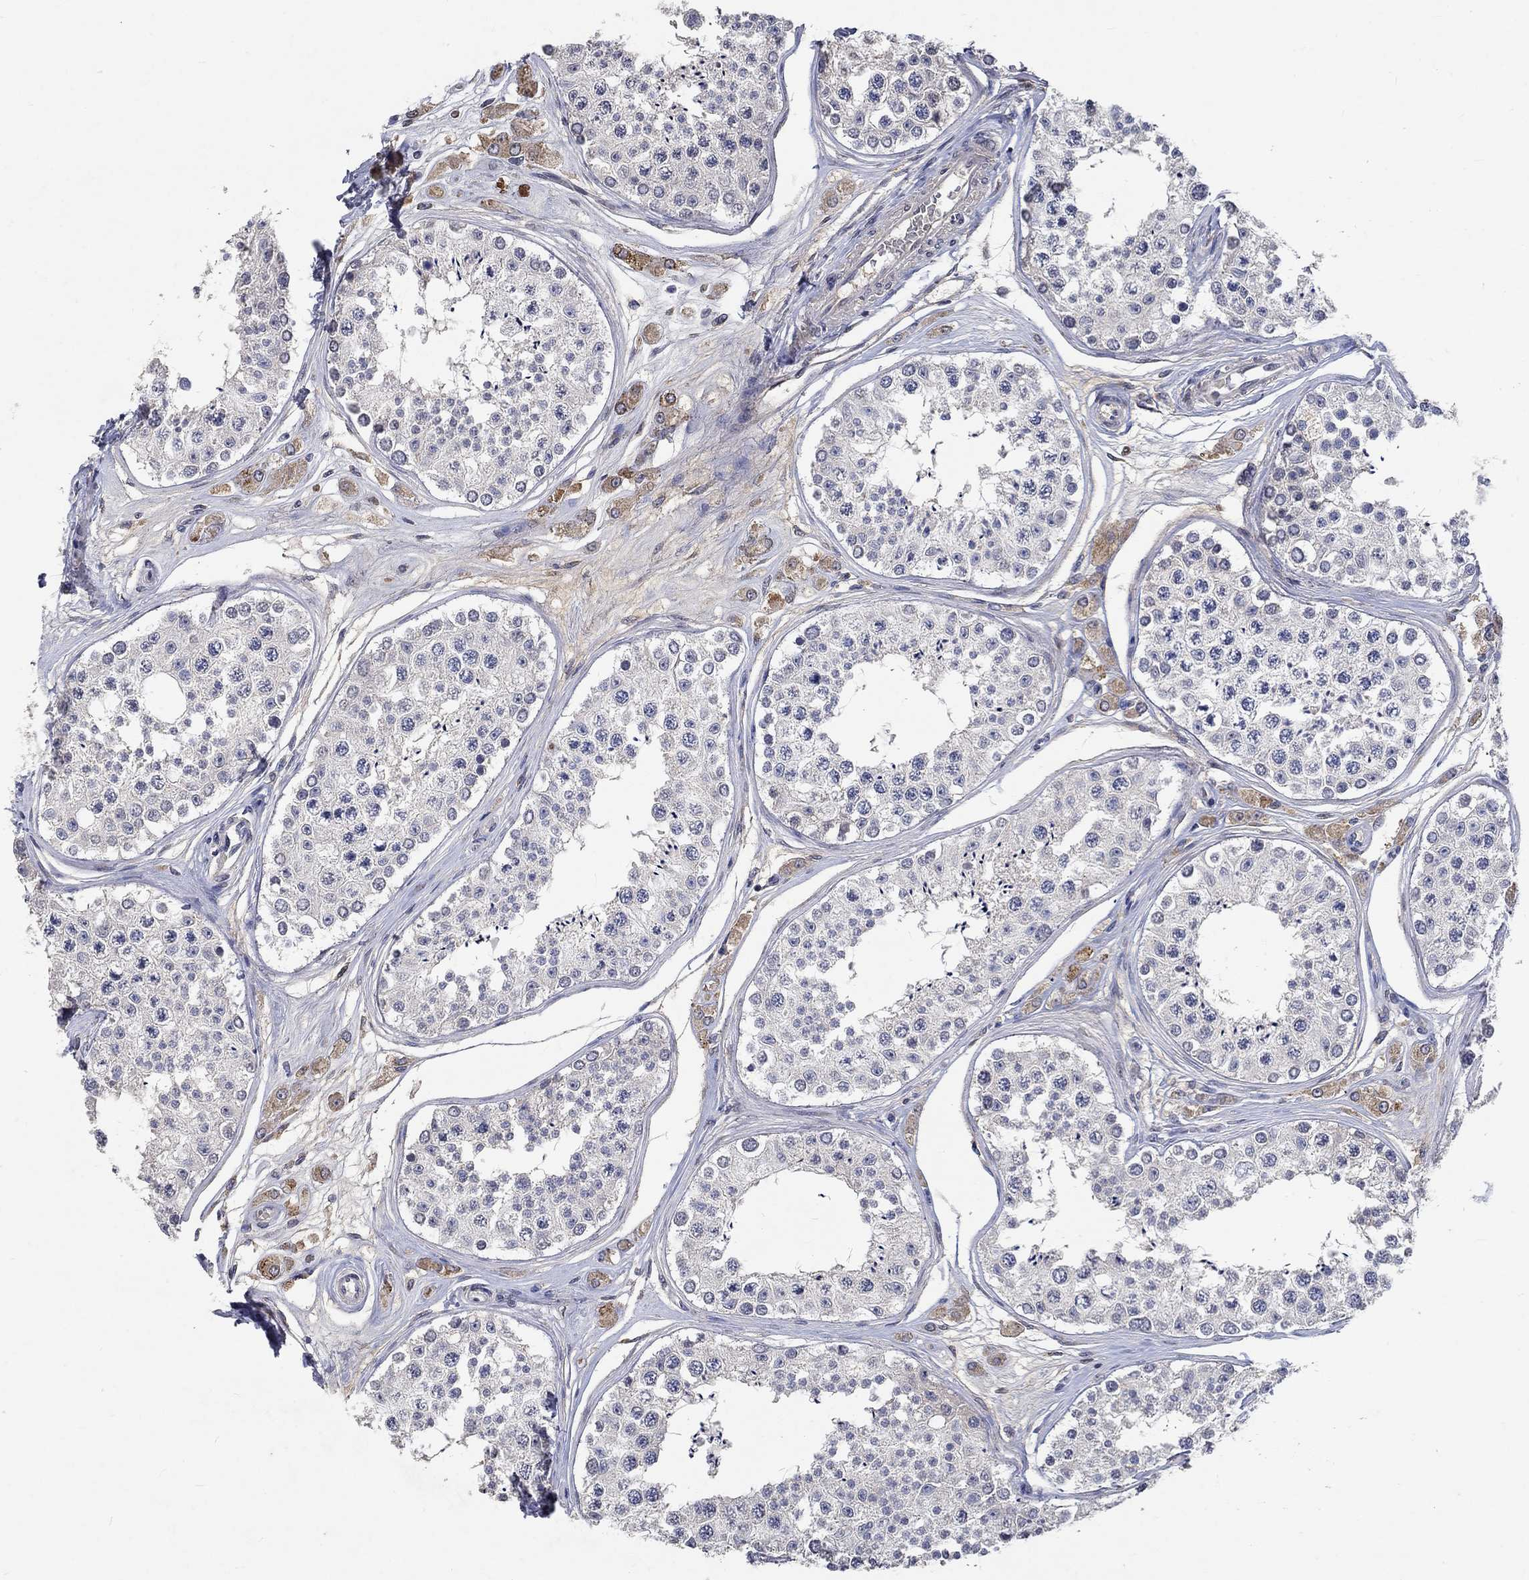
{"staining": {"intensity": "negative", "quantity": "none", "location": "none"}, "tissue": "testis", "cell_type": "Cells in seminiferous ducts", "image_type": "normal", "snomed": [{"axis": "morphology", "description": "Normal tissue, NOS"}, {"axis": "topography", "description": "Testis"}], "caption": "Normal testis was stained to show a protein in brown. There is no significant expression in cells in seminiferous ducts.", "gene": "TMEM169", "patient": {"sex": "male", "age": 25}}